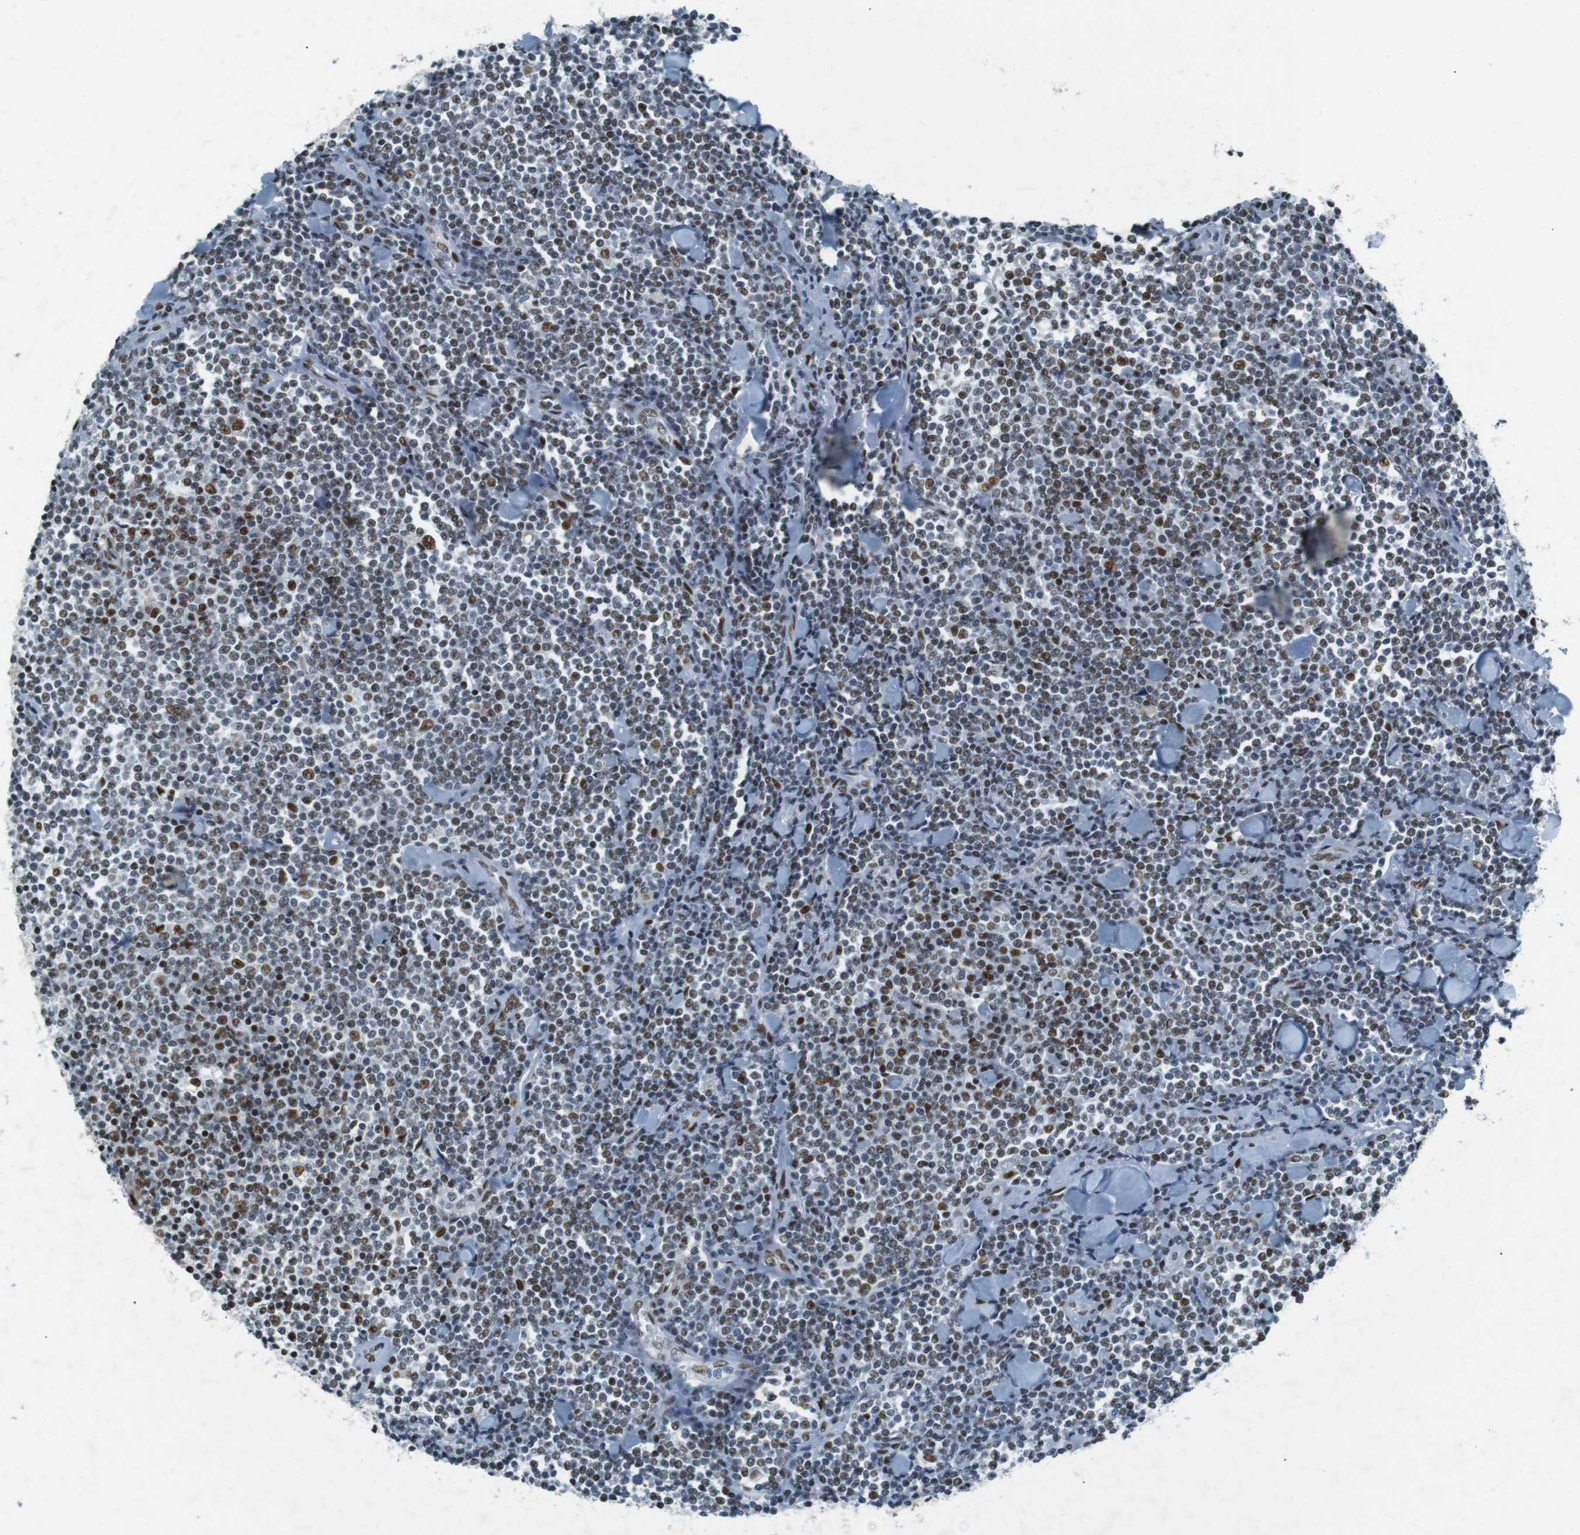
{"staining": {"intensity": "moderate", "quantity": "25%-75%", "location": "nuclear"}, "tissue": "lymphoma", "cell_type": "Tumor cells", "image_type": "cancer", "snomed": [{"axis": "morphology", "description": "Malignant lymphoma, non-Hodgkin's type, Low grade"}, {"axis": "topography", "description": "Soft tissue"}], "caption": "An immunohistochemistry (IHC) micrograph of neoplastic tissue is shown. Protein staining in brown labels moderate nuclear positivity in malignant lymphoma, non-Hodgkin's type (low-grade) within tumor cells.", "gene": "HEXIM1", "patient": {"sex": "male", "age": 92}}